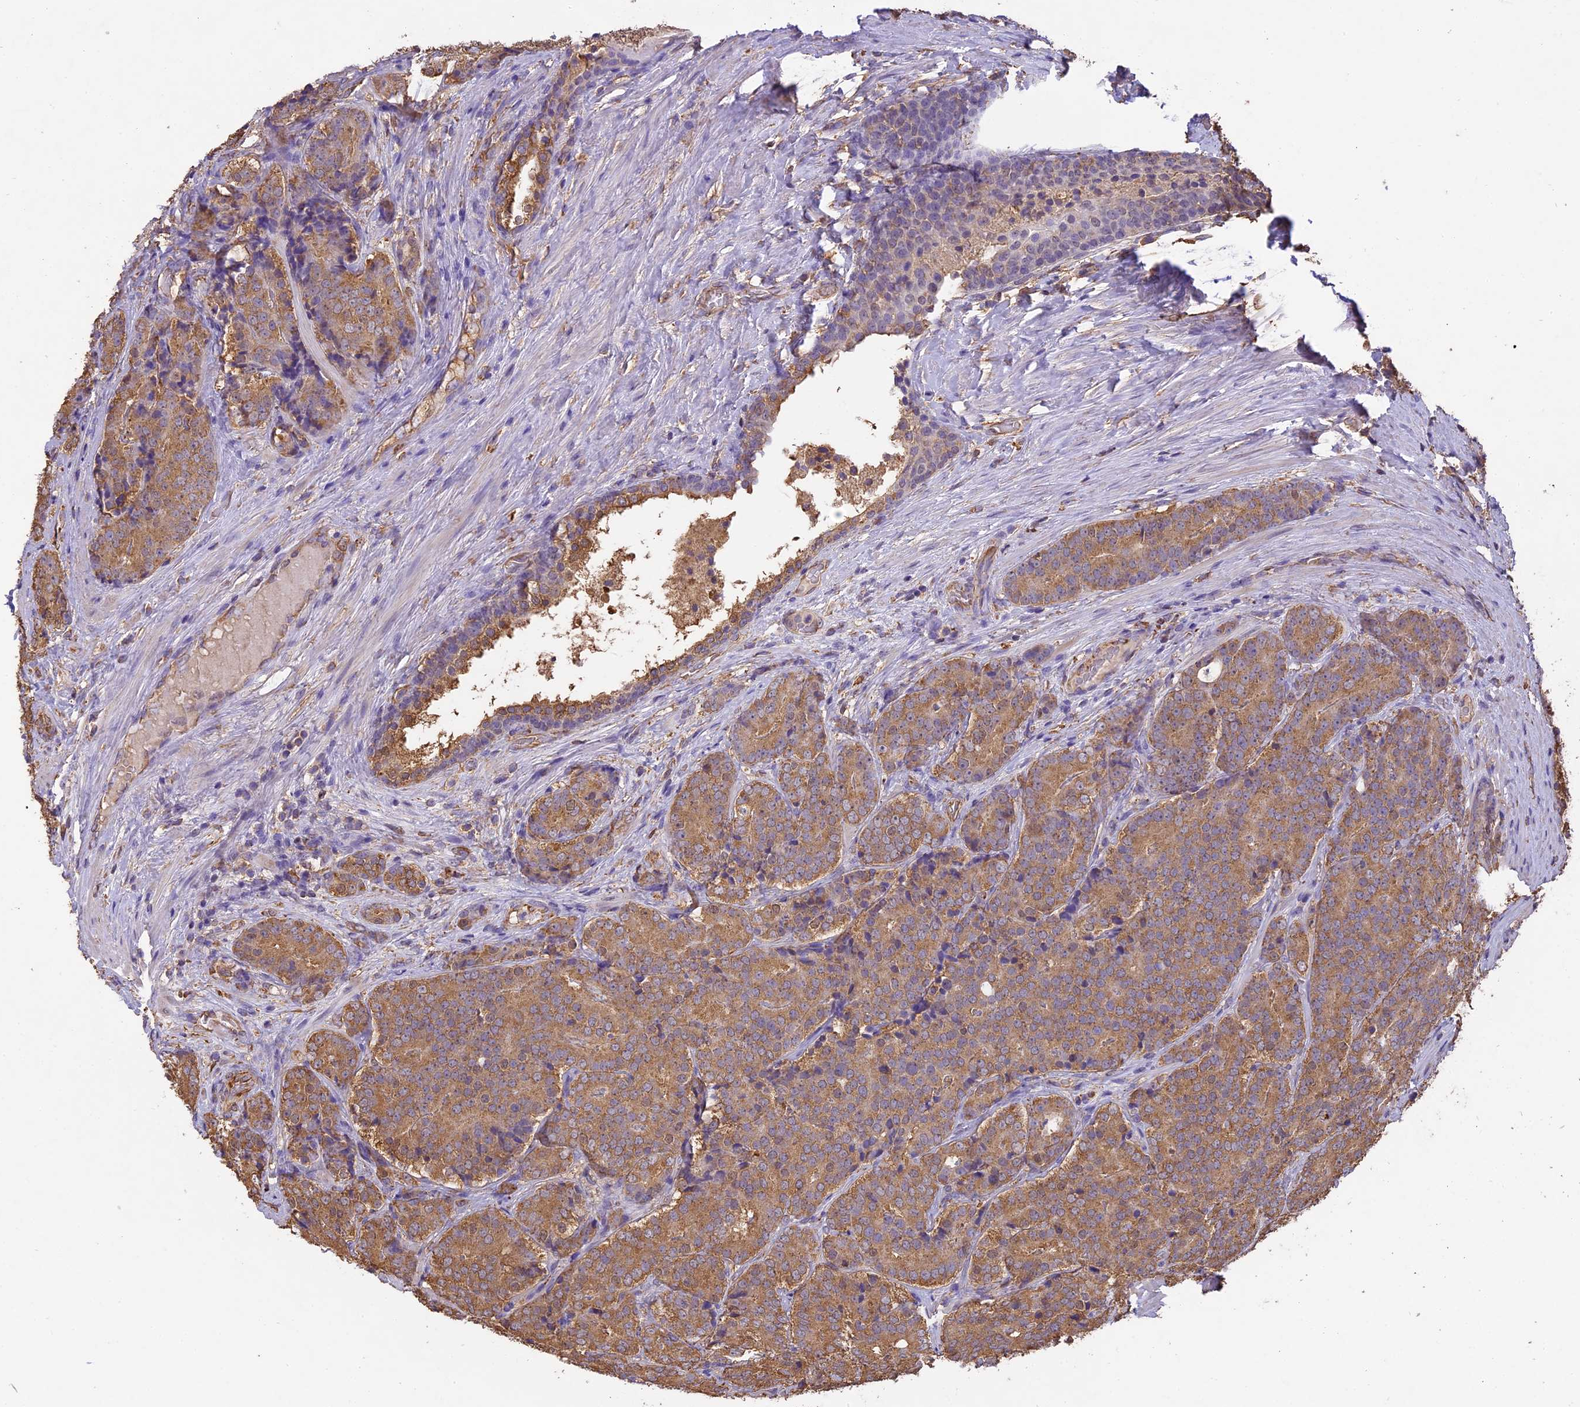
{"staining": {"intensity": "moderate", "quantity": ">75%", "location": "cytoplasmic/membranous"}, "tissue": "prostate cancer", "cell_type": "Tumor cells", "image_type": "cancer", "snomed": [{"axis": "morphology", "description": "Adenocarcinoma, High grade"}, {"axis": "topography", "description": "Prostate"}], "caption": "Moderate cytoplasmic/membranous protein staining is seen in approximately >75% of tumor cells in prostate high-grade adenocarcinoma.", "gene": "ARHGAP19", "patient": {"sex": "male", "age": 56}}